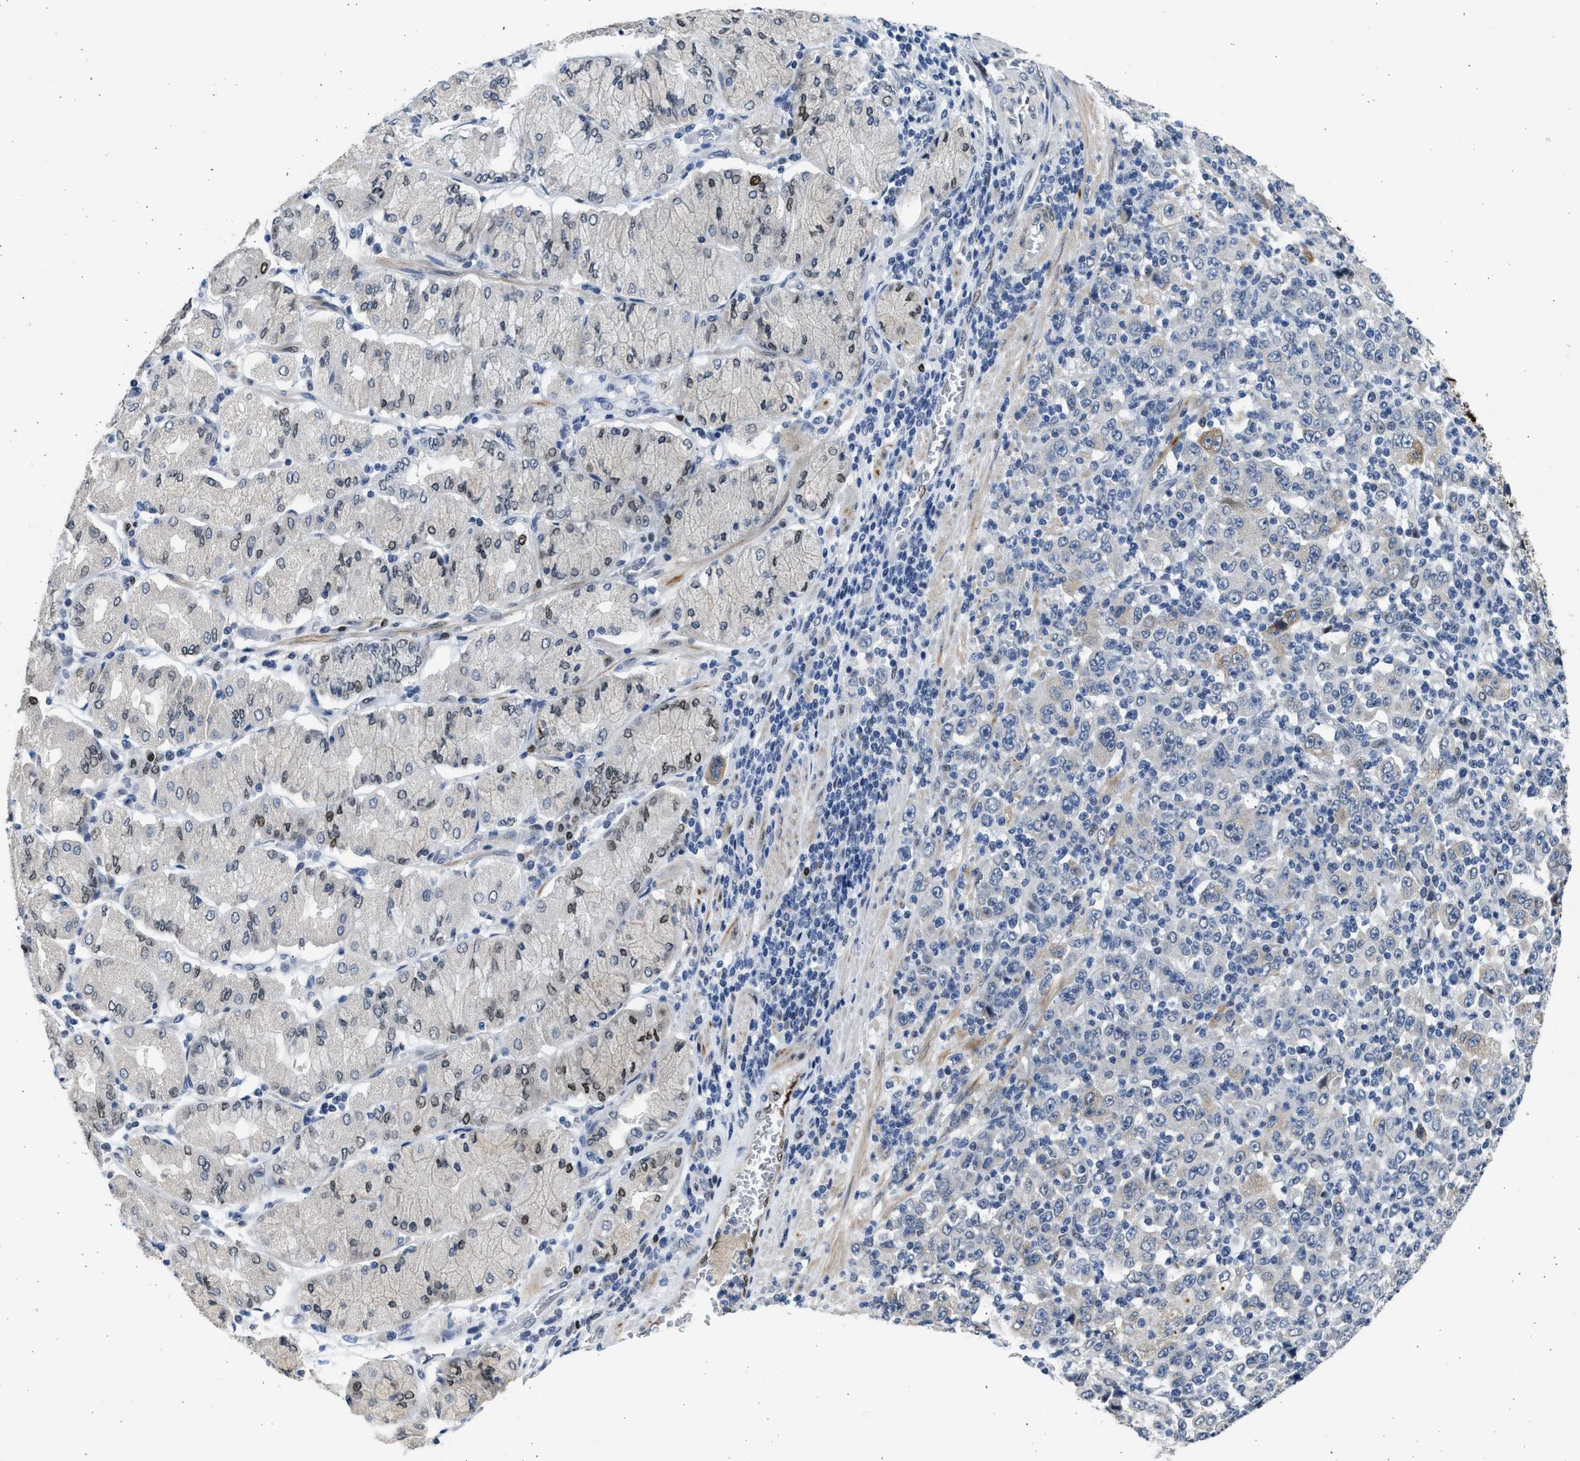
{"staining": {"intensity": "negative", "quantity": "none", "location": "none"}, "tissue": "stomach cancer", "cell_type": "Tumor cells", "image_type": "cancer", "snomed": [{"axis": "morphology", "description": "Normal tissue, NOS"}, {"axis": "morphology", "description": "Adenocarcinoma, NOS"}, {"axis": "topography", "description": "Stomach, upper"}, {"axis": "topography", "description": "Stomach"}], "caption": "Immunohistochemistry (IHC) of human stomach cancer reveals no staining in tumor cells.", "gene": "HMGN3", "patient": {"sex": "male", "age": 59}}